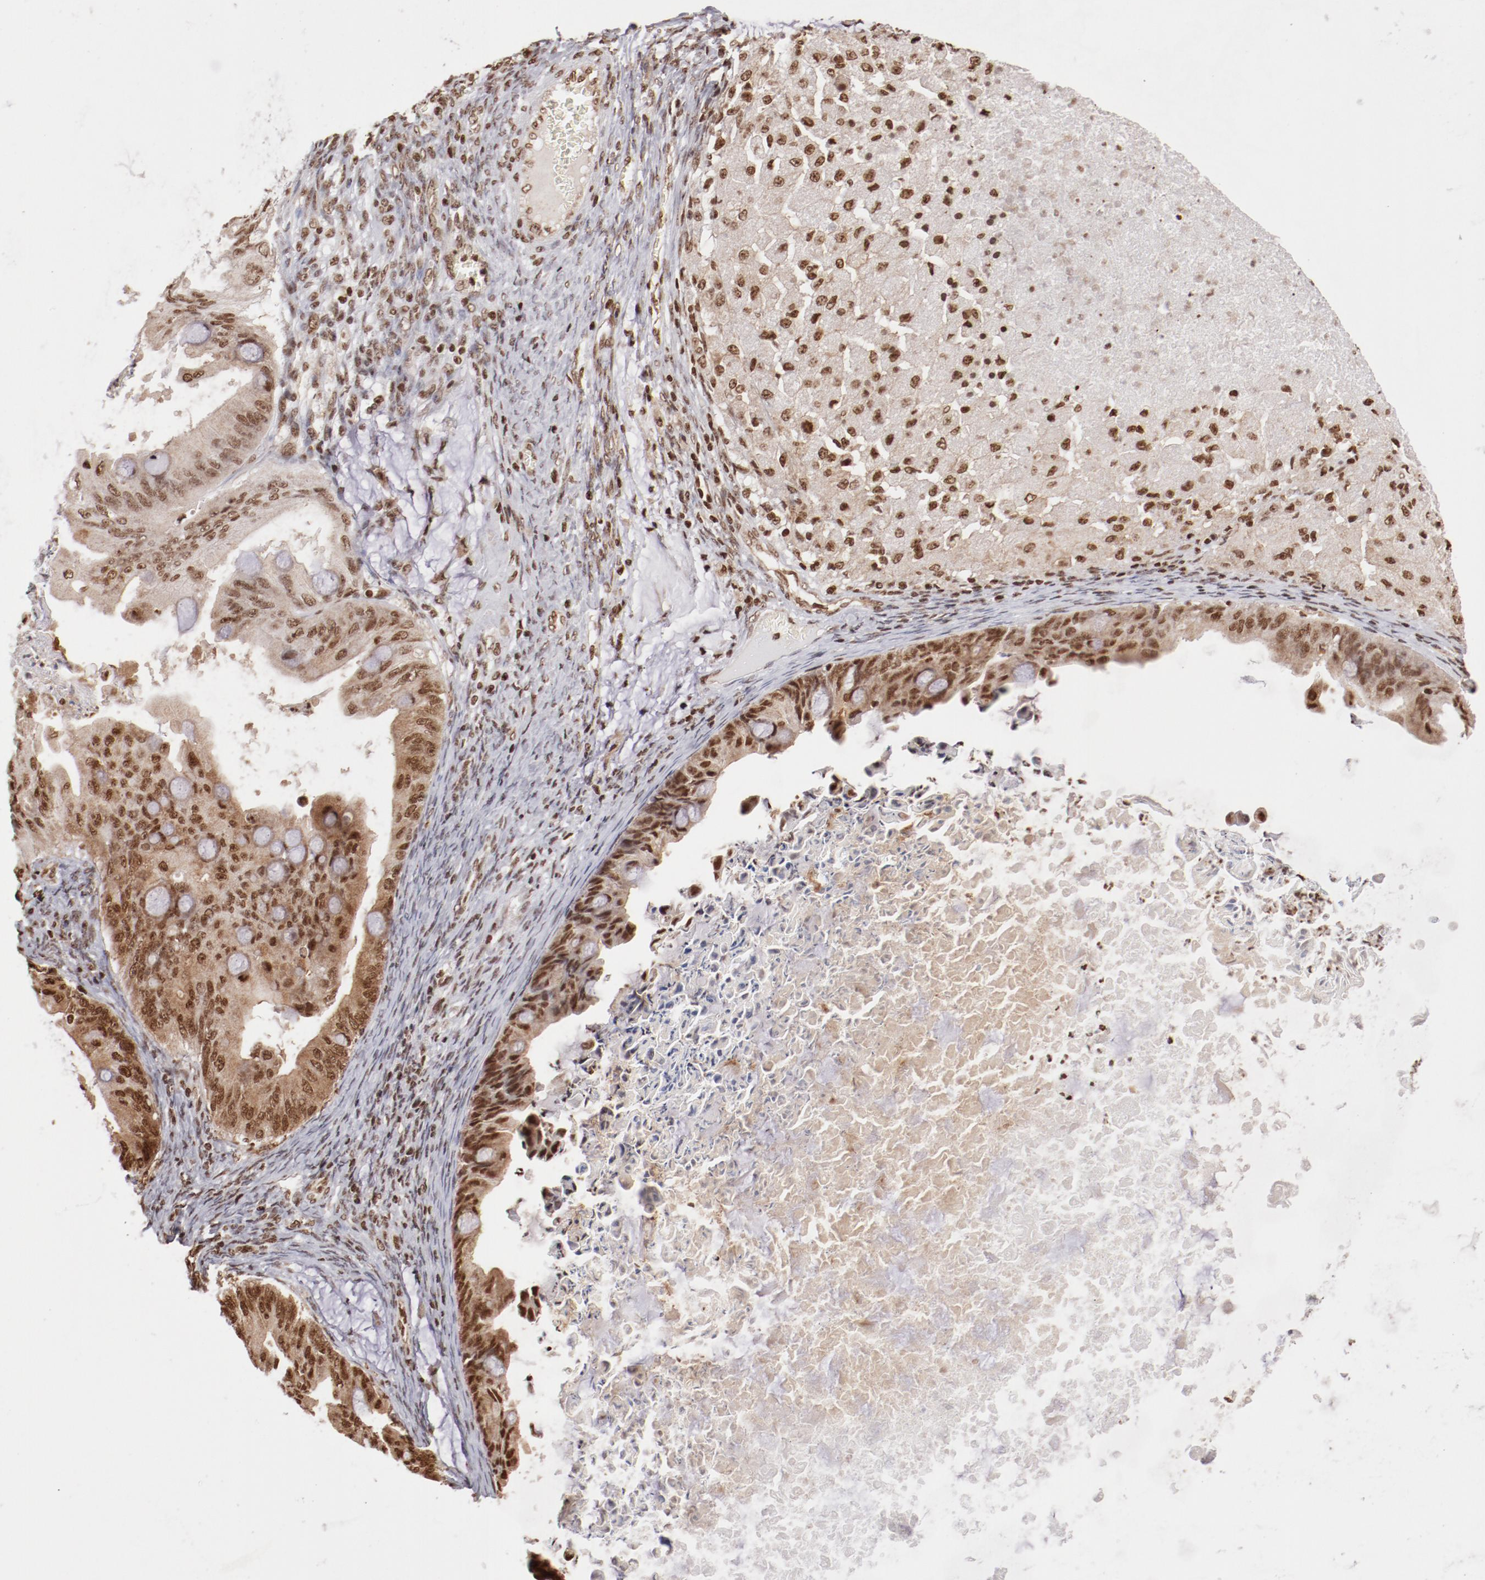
{"staining": {"intensity": "moderate", "quantity": ">75%", "location": "nuclear"}, "tissue": "ovarian cancer", "cell_type": "Tumor cells", "image_type": "cancer", "snomed": [{"axis": "morphology", "description": "Cystadenocarcinoma, mucinous, NOS"}, {"axis": "topography", "description": "Ovary"}], "caption": "This is an image of immunohistochemistry staining of ovarian cancer, which shows moderate staining in the nuclear of tumor cells.", "gene": "ABL2", "patient": {"sex": "female", "age": 37}}